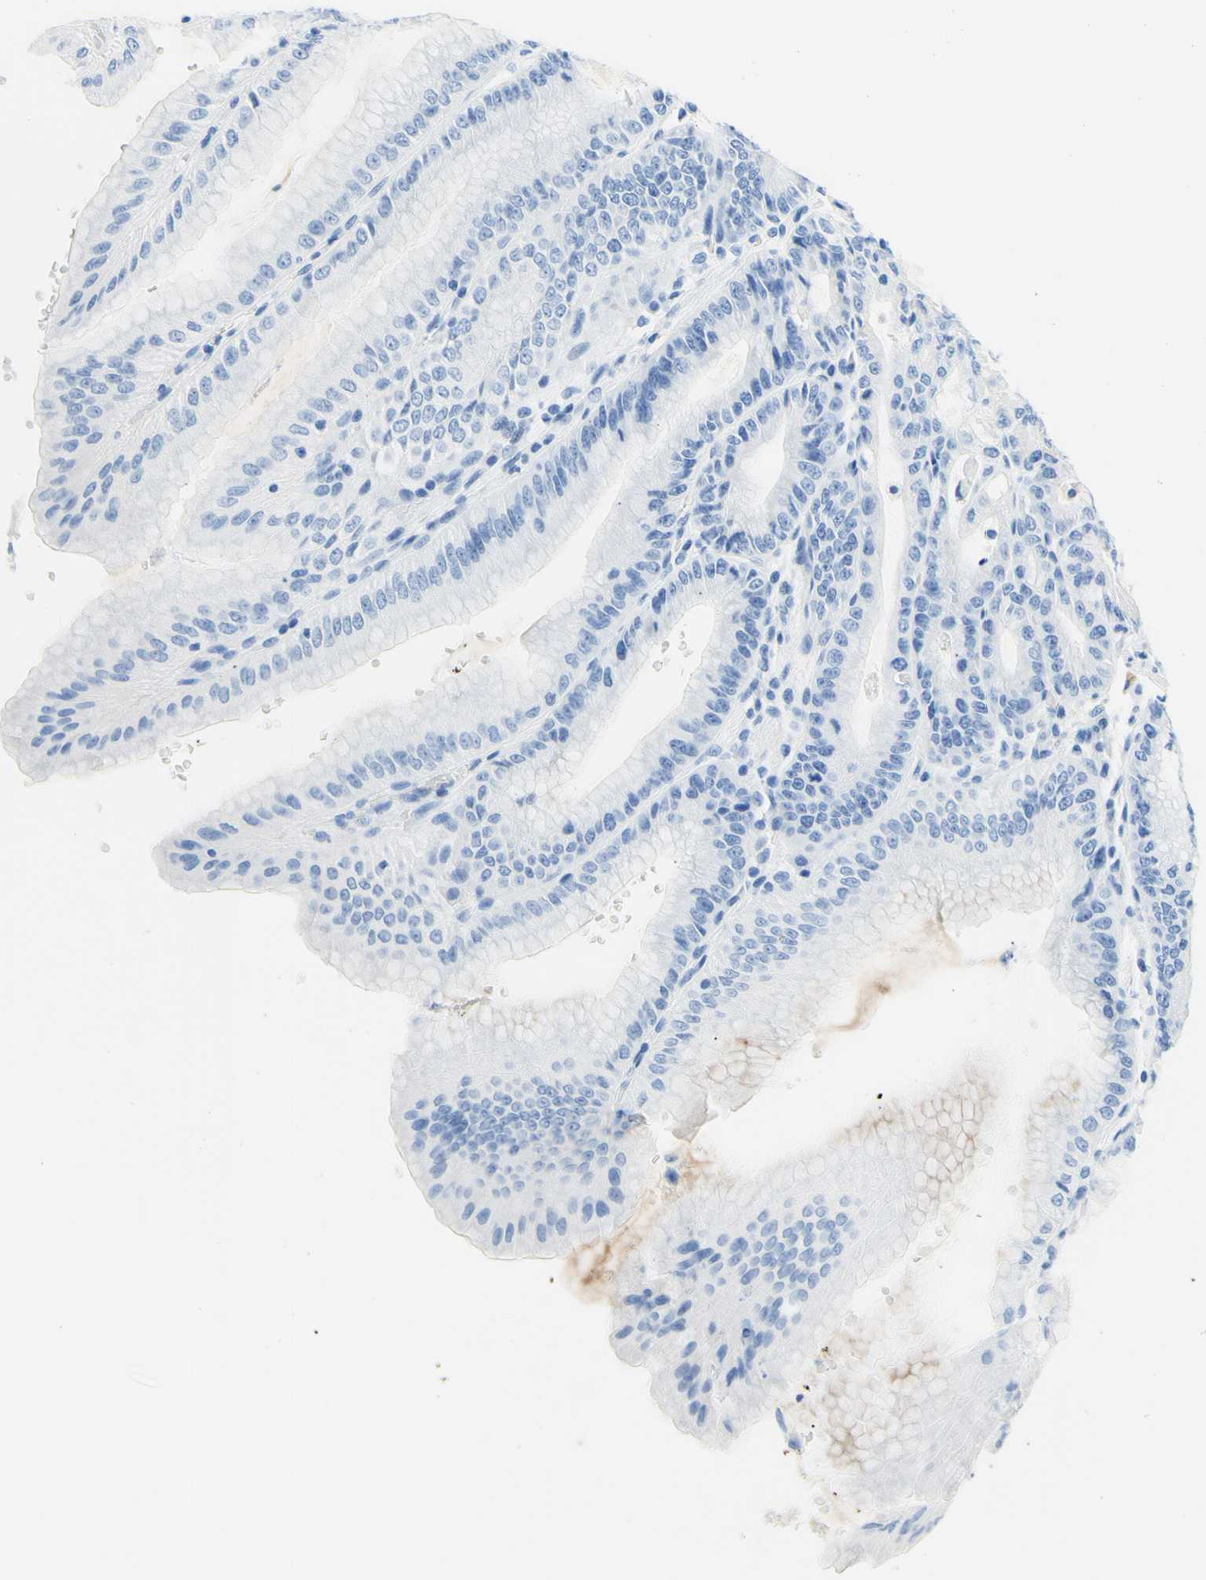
{"staining": {"intensity": "weak", "quantity": "<25%", "location": "cytoplasmic/membranous"}, "tissue": "stomach", "cell_type": "Glandular cells", "image_type": "normal", "snomed": [{"axis": "morphology", "description": "Normal tissue, NOS"}, {"axis": "topography", "description": "Stomach, lower"}], "caption": "Immunohistochemistry (IHC) of normal human stomach demonstrates no expression in glandular cells.", "gene": "MYH2", "patient": {"sex": "male", "age": 71}}